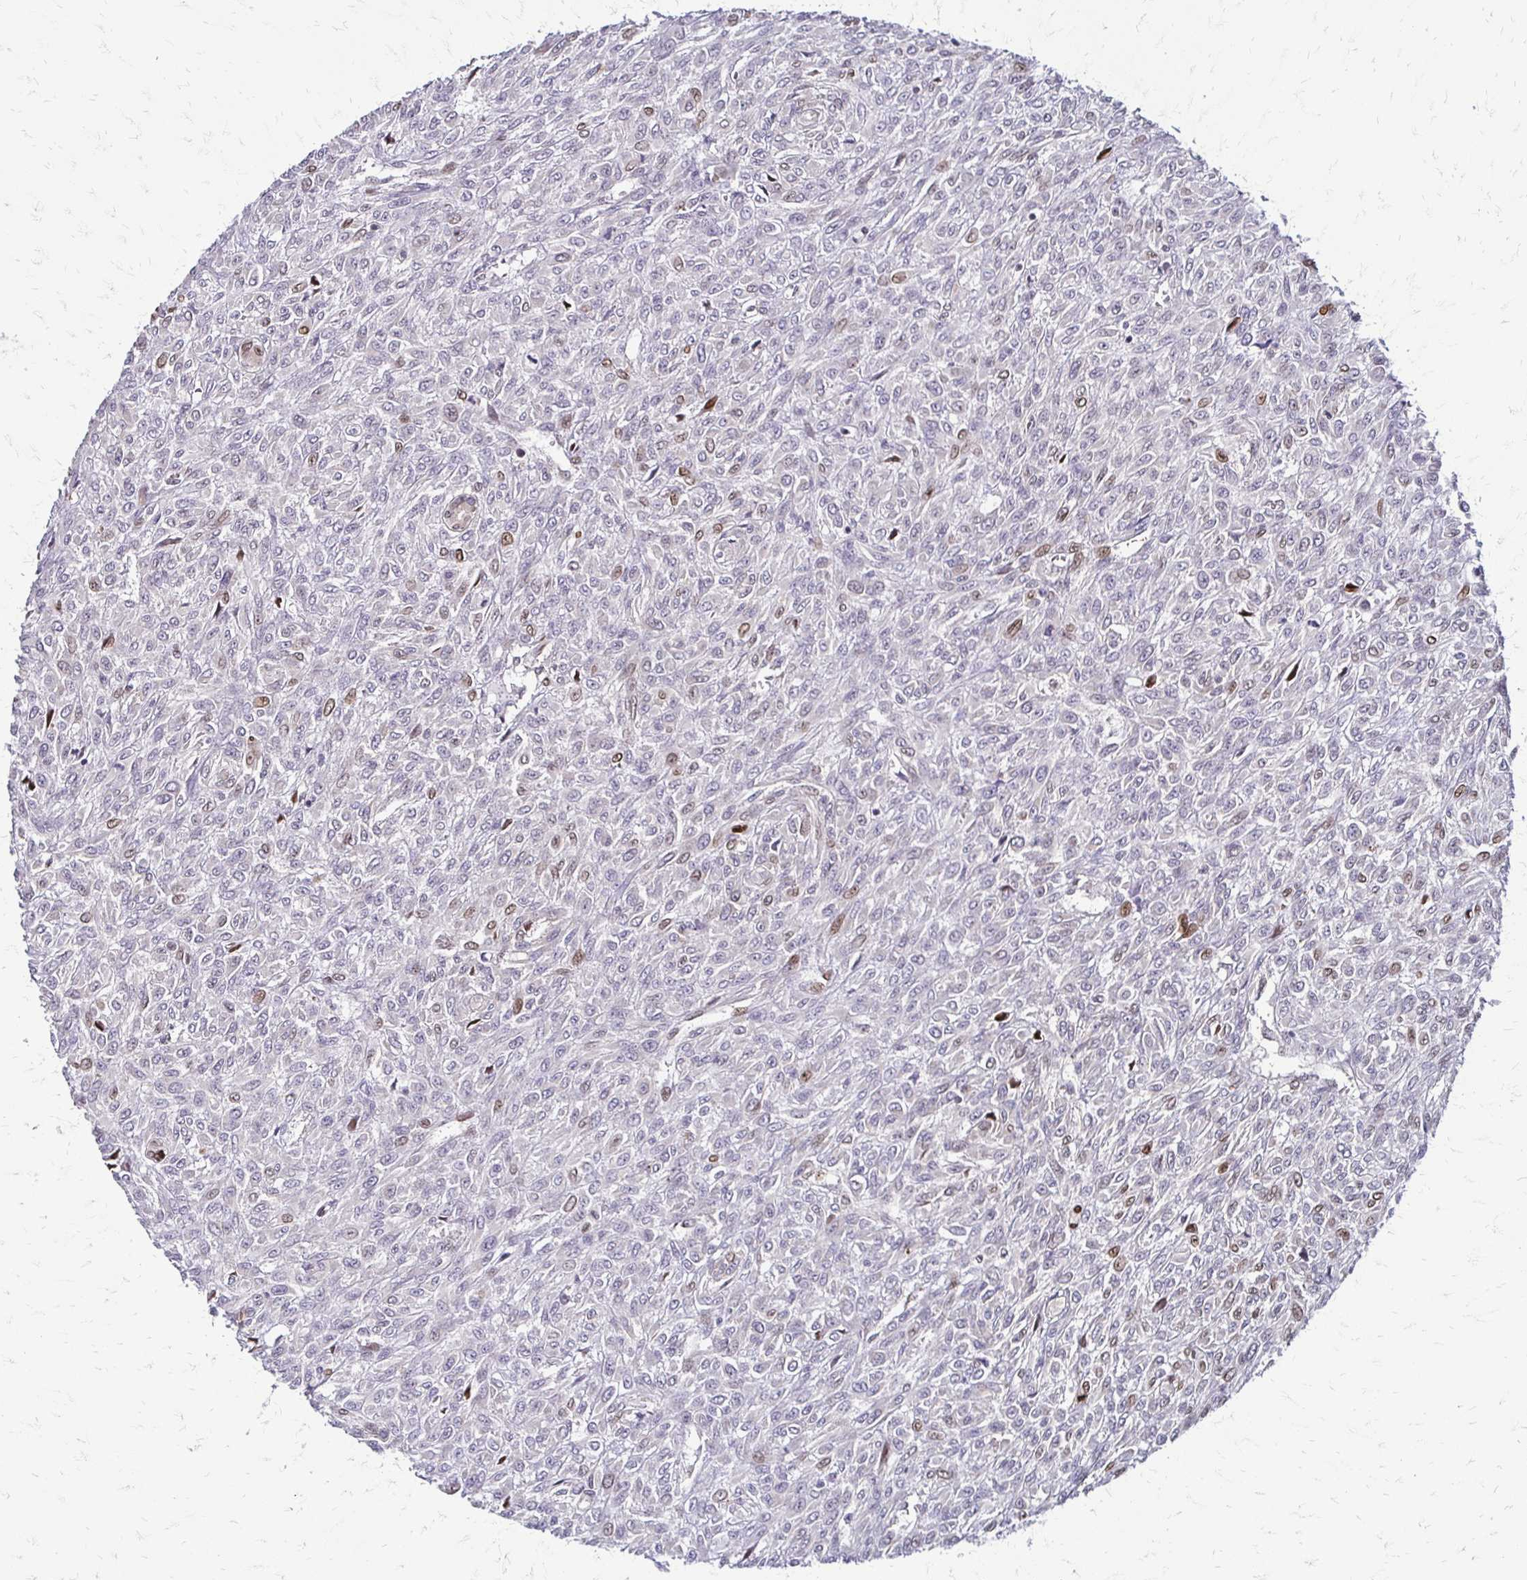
{"staining": {"intensity": "moderate", "quantity": "<25%", "location": "nuclear"}, "tissue": "renal cancer", "cell_type": "Tumor cells", "image_type": "cancer", "snomed": [{"axis": "morphology", "description": "Adenocarcinoma, NOS"}, {"axis": "topography", "description": "Kidney"}], "caption": "Tumor cells demonstrate low levels of moderate nuclear staining in about <25% of cells in human renal cancer (adenocarcinoma).", "gene": "TRIR", "patient": {"sex": "male", "age": 58}}